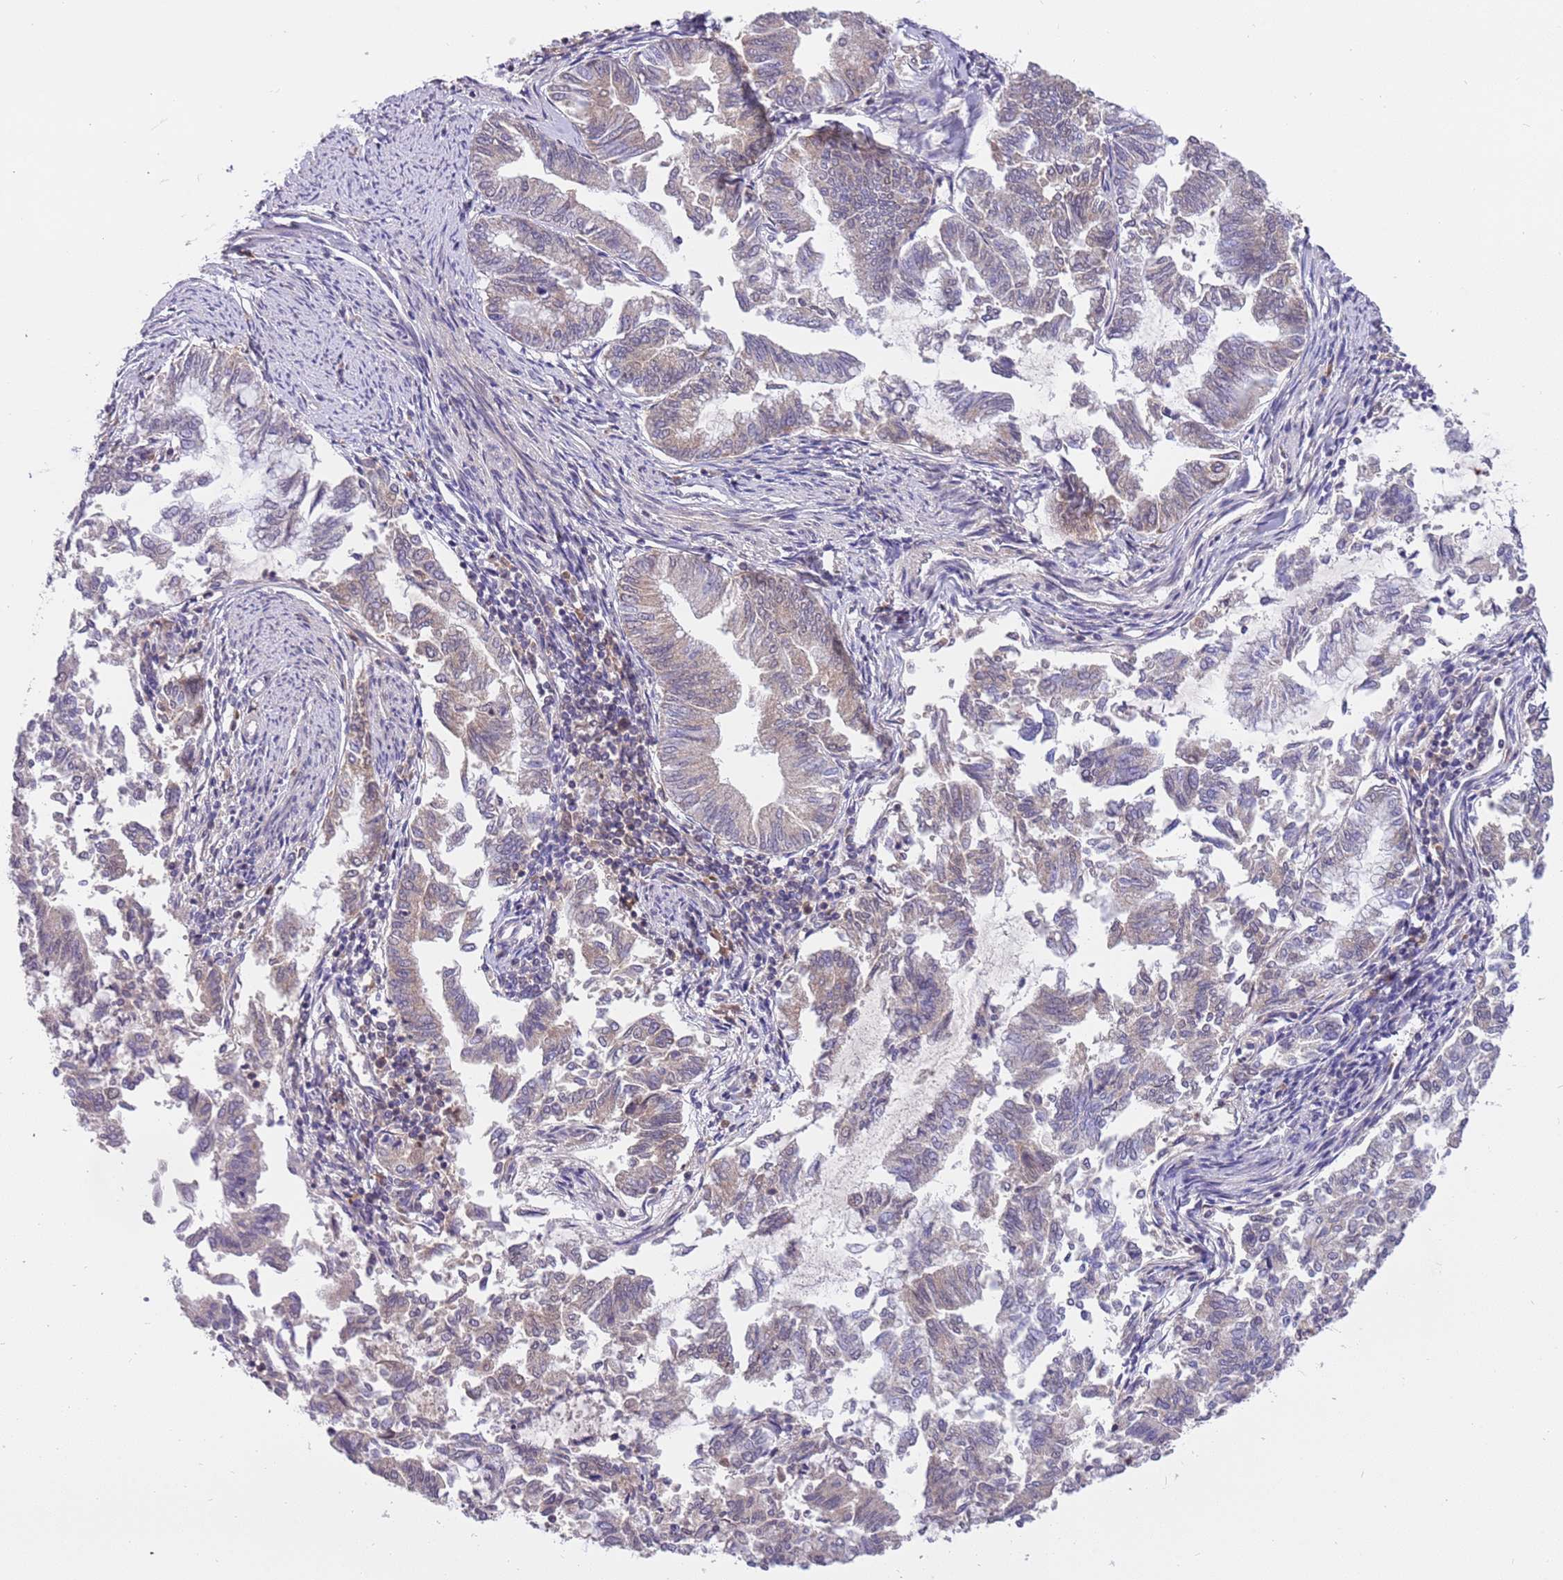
{"staining": {"intensity": "weak", "quantity": "<25%", "location": "cytoplasmic/membranous"}, "tissue": "endometrial cancer", "cell_type": "Tumor cells", "image_type": "cancer", "snomed": [{"axis": "morphology", "description": "Adenocarcinoma, NOS"}, {"axis": "topography", "description": "Endometrium"}], "caption": "An image of endometrial cancer stained for a protein displays no brown staining in tumor cells.", "gene": "MAGEF1", "patient": {"sex": "female", "age": 79}}